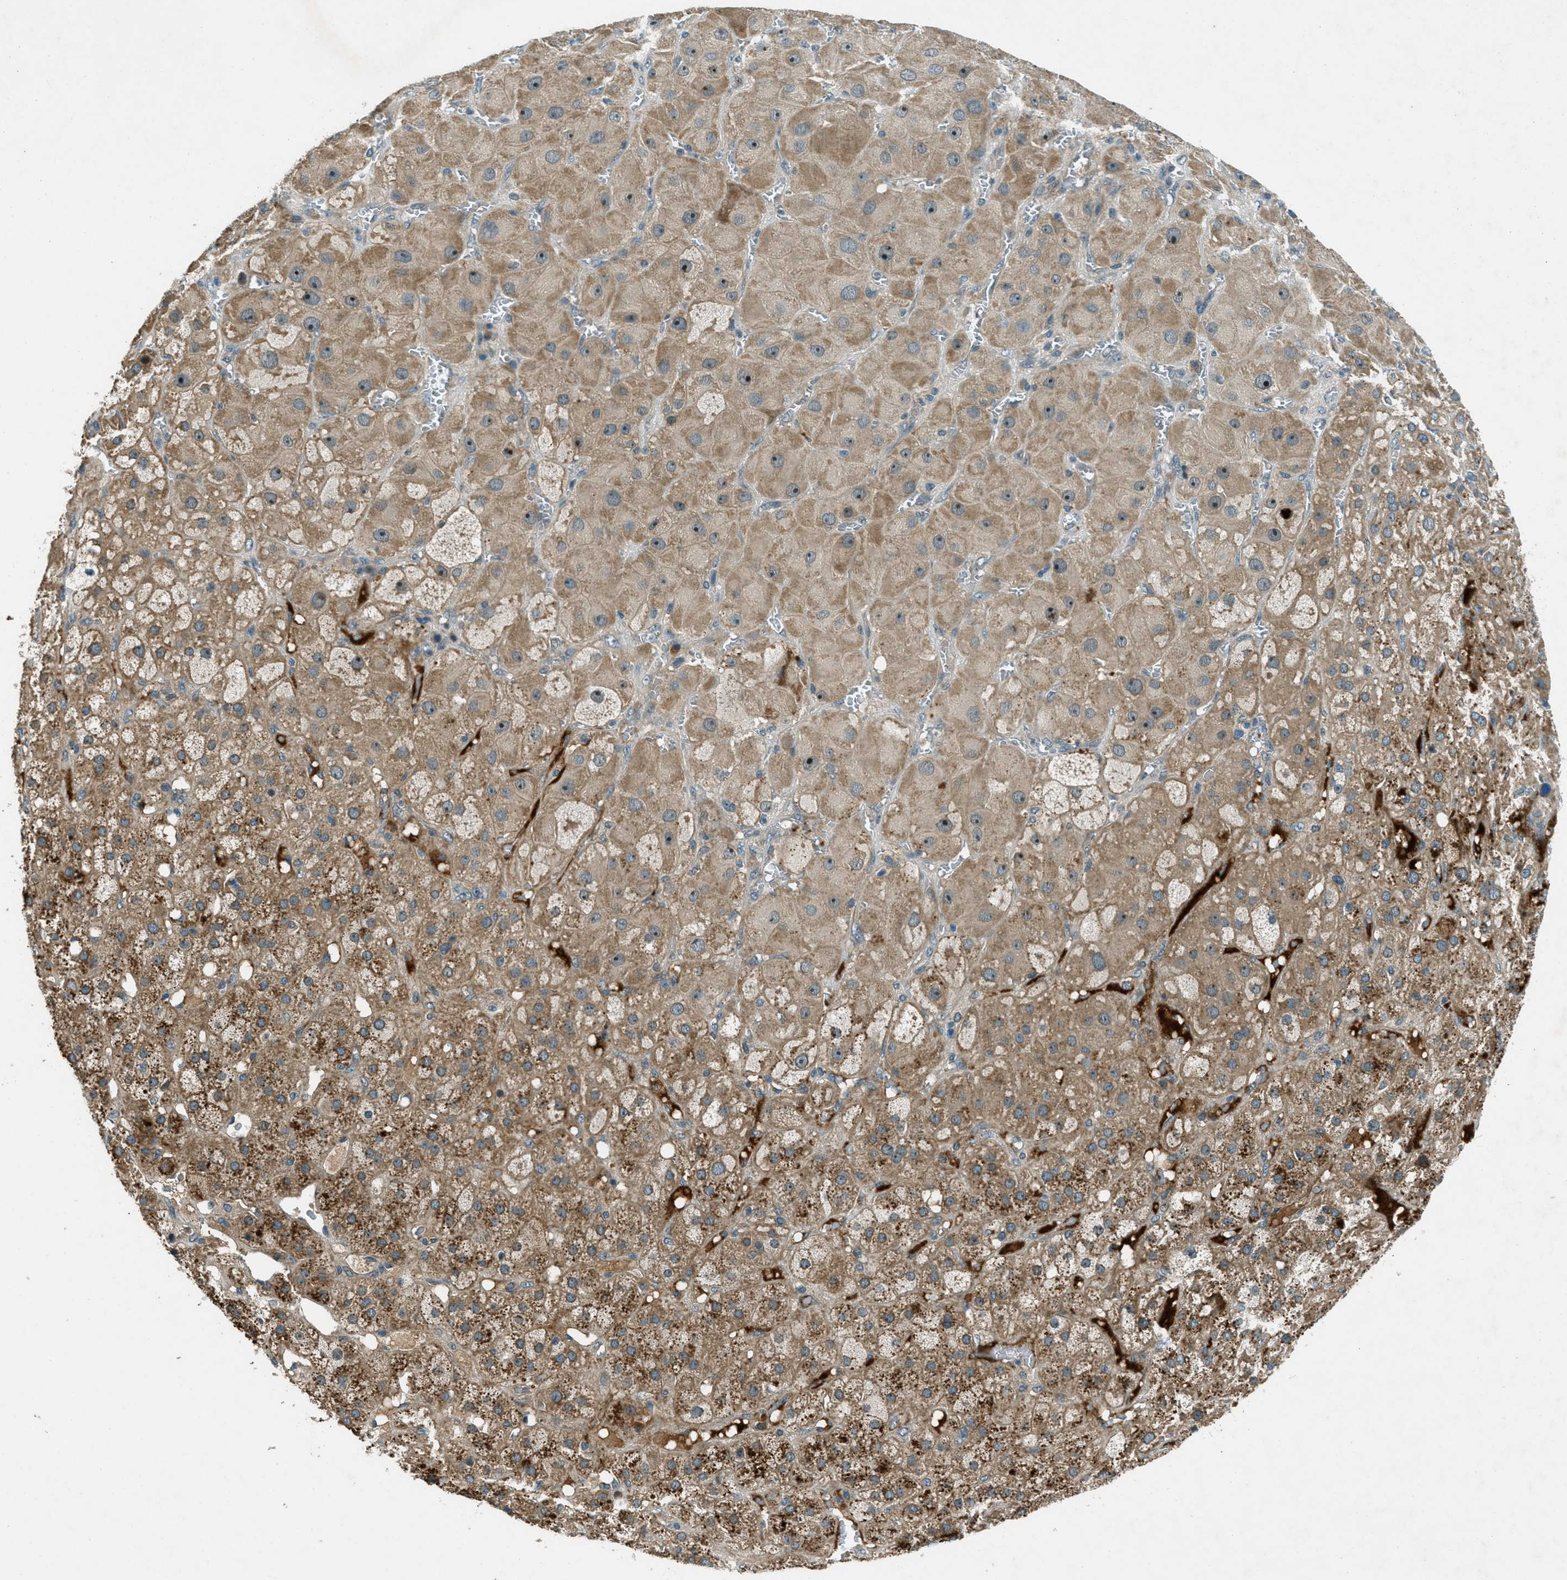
{"staining": {"intensity": "moderate", "quantity": ">75%", "location": "cytoplasmic/membranous,nuclear"}, "tissue": "adrenal gland", "cell_type": "Glandular cells", "image_type": "normal", "snomed": [{"axis": "morphology", "description": "Normal tissue, NOS"}, {"axis": "topography", "description": "Adrenal gland"}], "caption": "Moderate cytoplasmic/membranous,nuclear protein expression is present in about >75% of glandular cells in adrenal gland.", "gene": "STK11", "patient": {"sex": "female", "age": 47}}